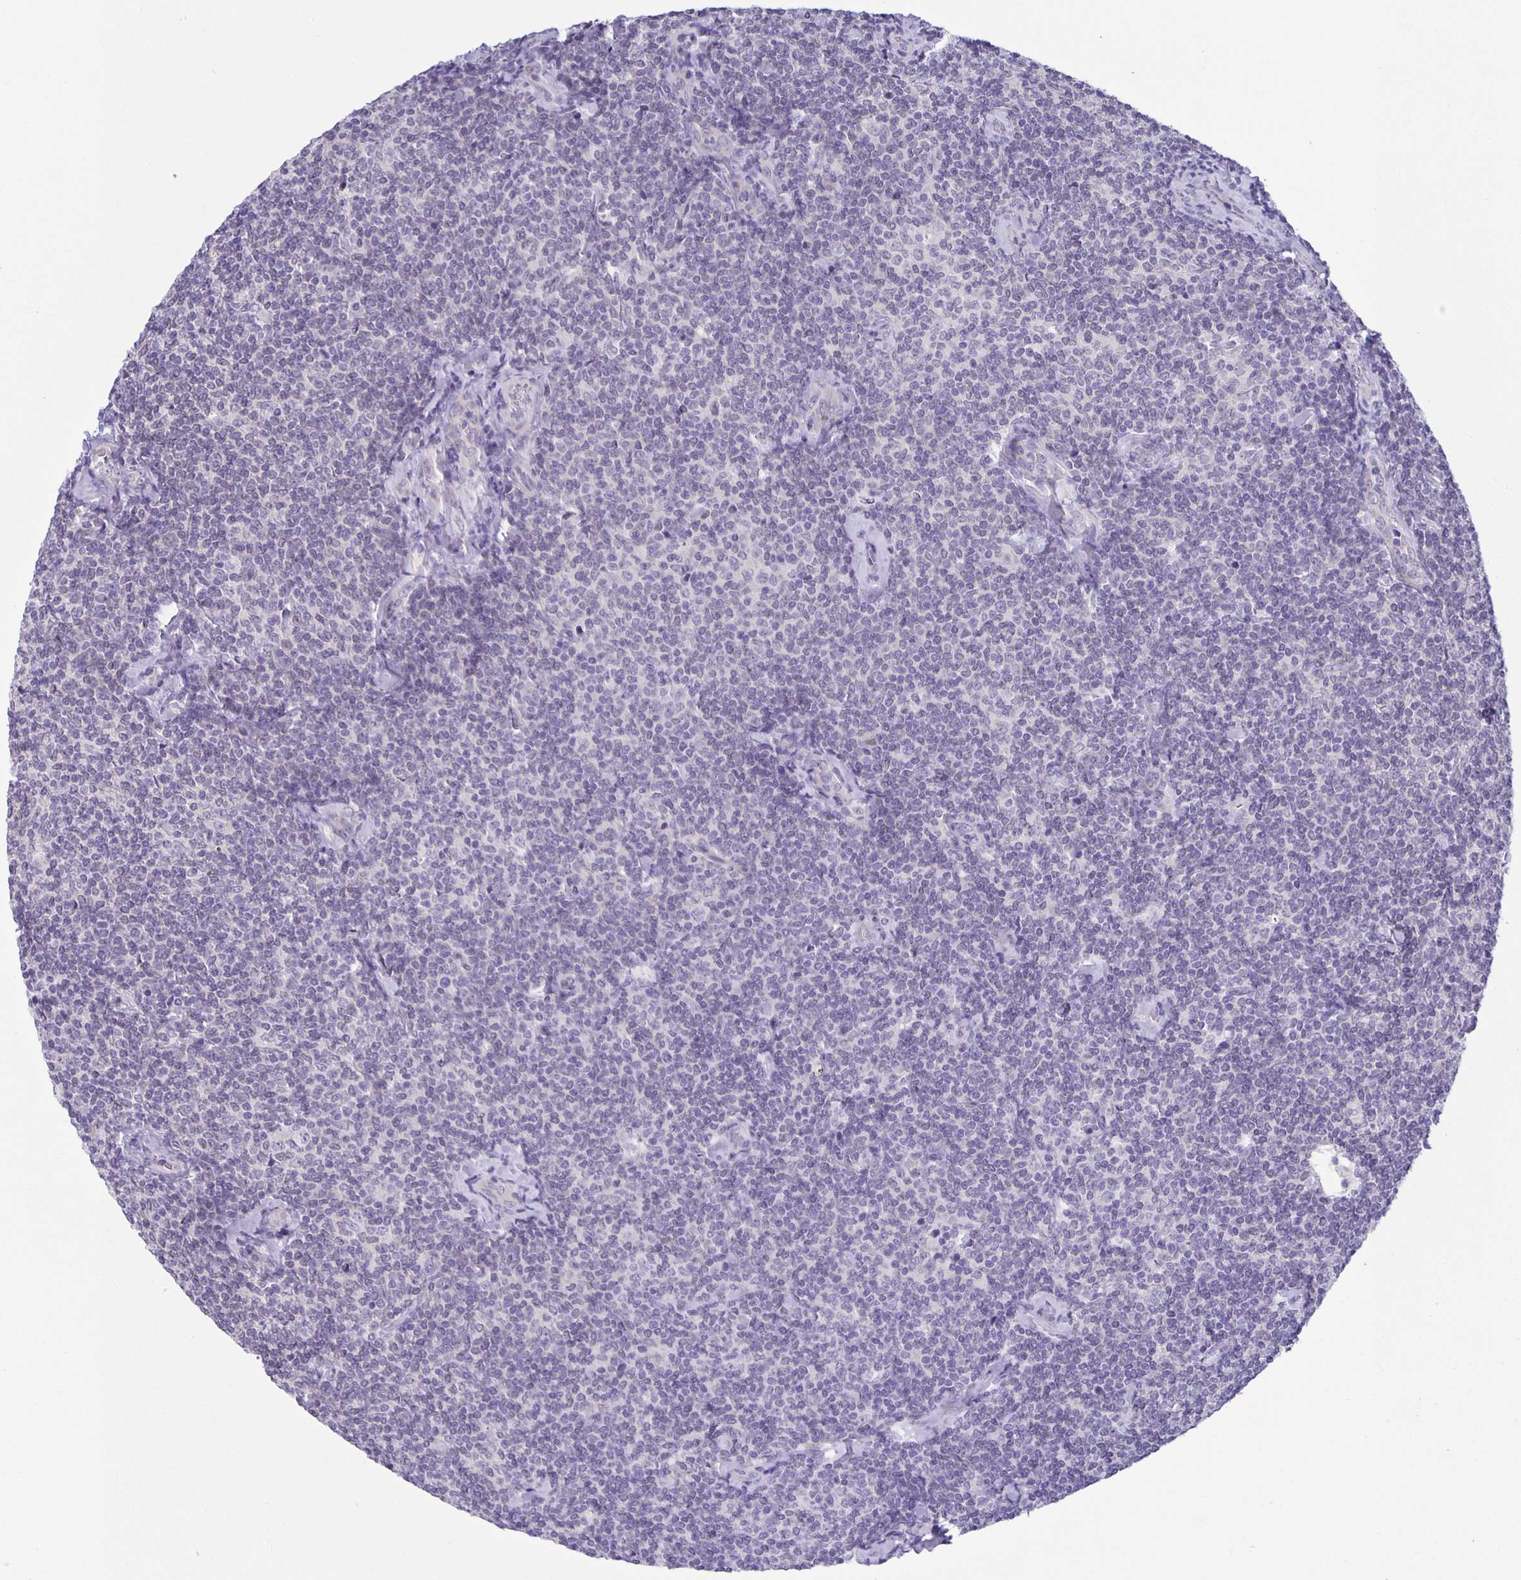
{"staining": {"intensity": "negative", "quantity": "none", "location": "none"}, "tissue": "lymphoma", "cell_type": "Tumor cells", "image_type": "cancer", "snomed": [{"axis": "morphology", "description": "Malignant lymphoma, non-Hodgkin's type, Low grade"}, {"axis": "topography", "description": "Lymph node"}], "caption": "Micrograph shows no significant protein staining in tumor cells of low-grade malignant lymphoma, non-Hodgkin's type.", "gene": "PTPN3", "patient": {"sex": "female", "age": 56}}